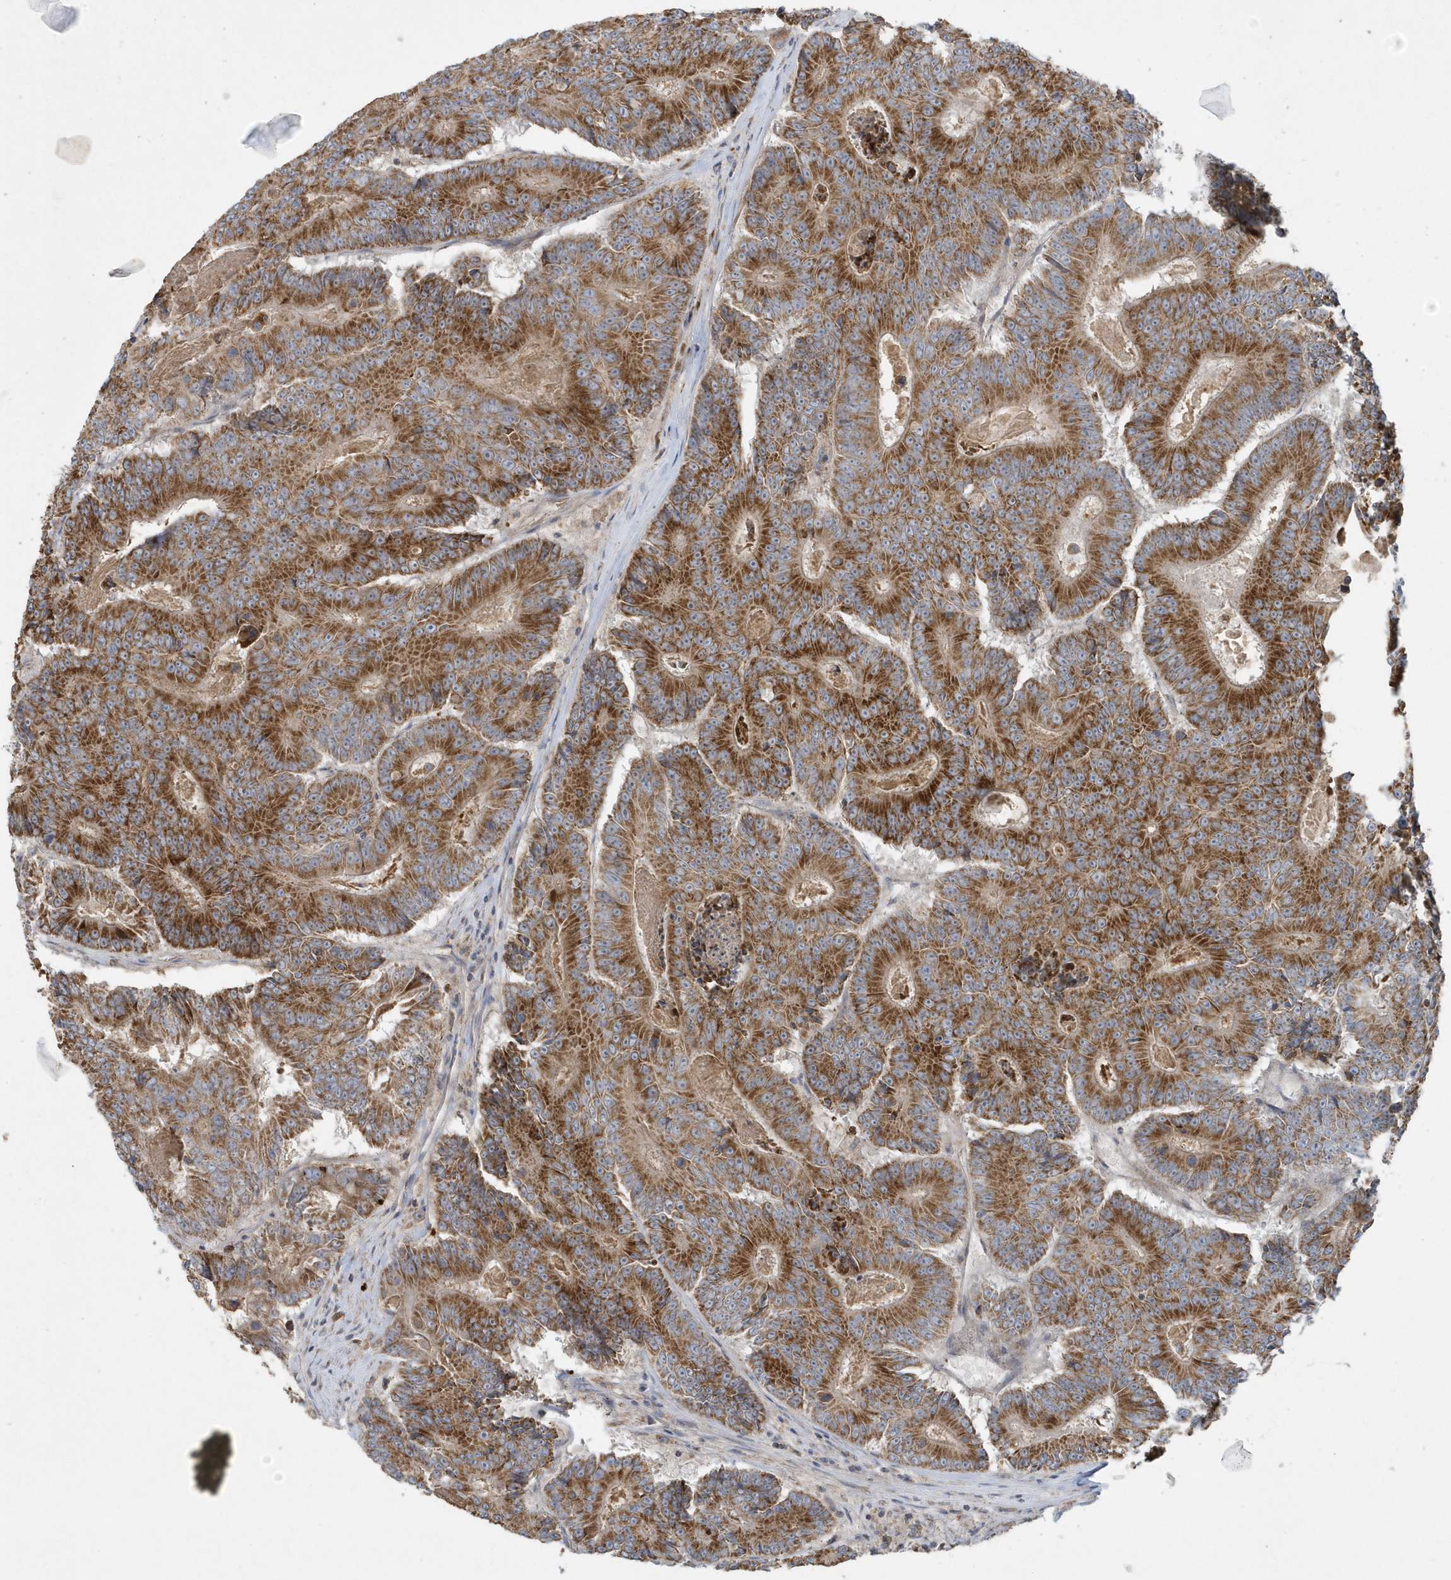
{"staining": {"intensity": "moderate", "quantity": ">75%", "location": "cytoplasmic/membranous"}, "tissue": "colorectal cancer", "cell_type": "Tumor cells", "image_type": "cancer", "snomed": [{"axis": "morphology", "description": "Adenocarcinoma, NOS"}, {"axis": "topography", "description": "Colon"}], "caption": "This image shows immunohistochemistry staining of colorectal adenocarcinoma, with medium moderate cytoplasmic/membranous expression in approximately >75% of tumor cells.", "gene": "SLC38A2", "patient": {"sex": "male", "age": 83}}